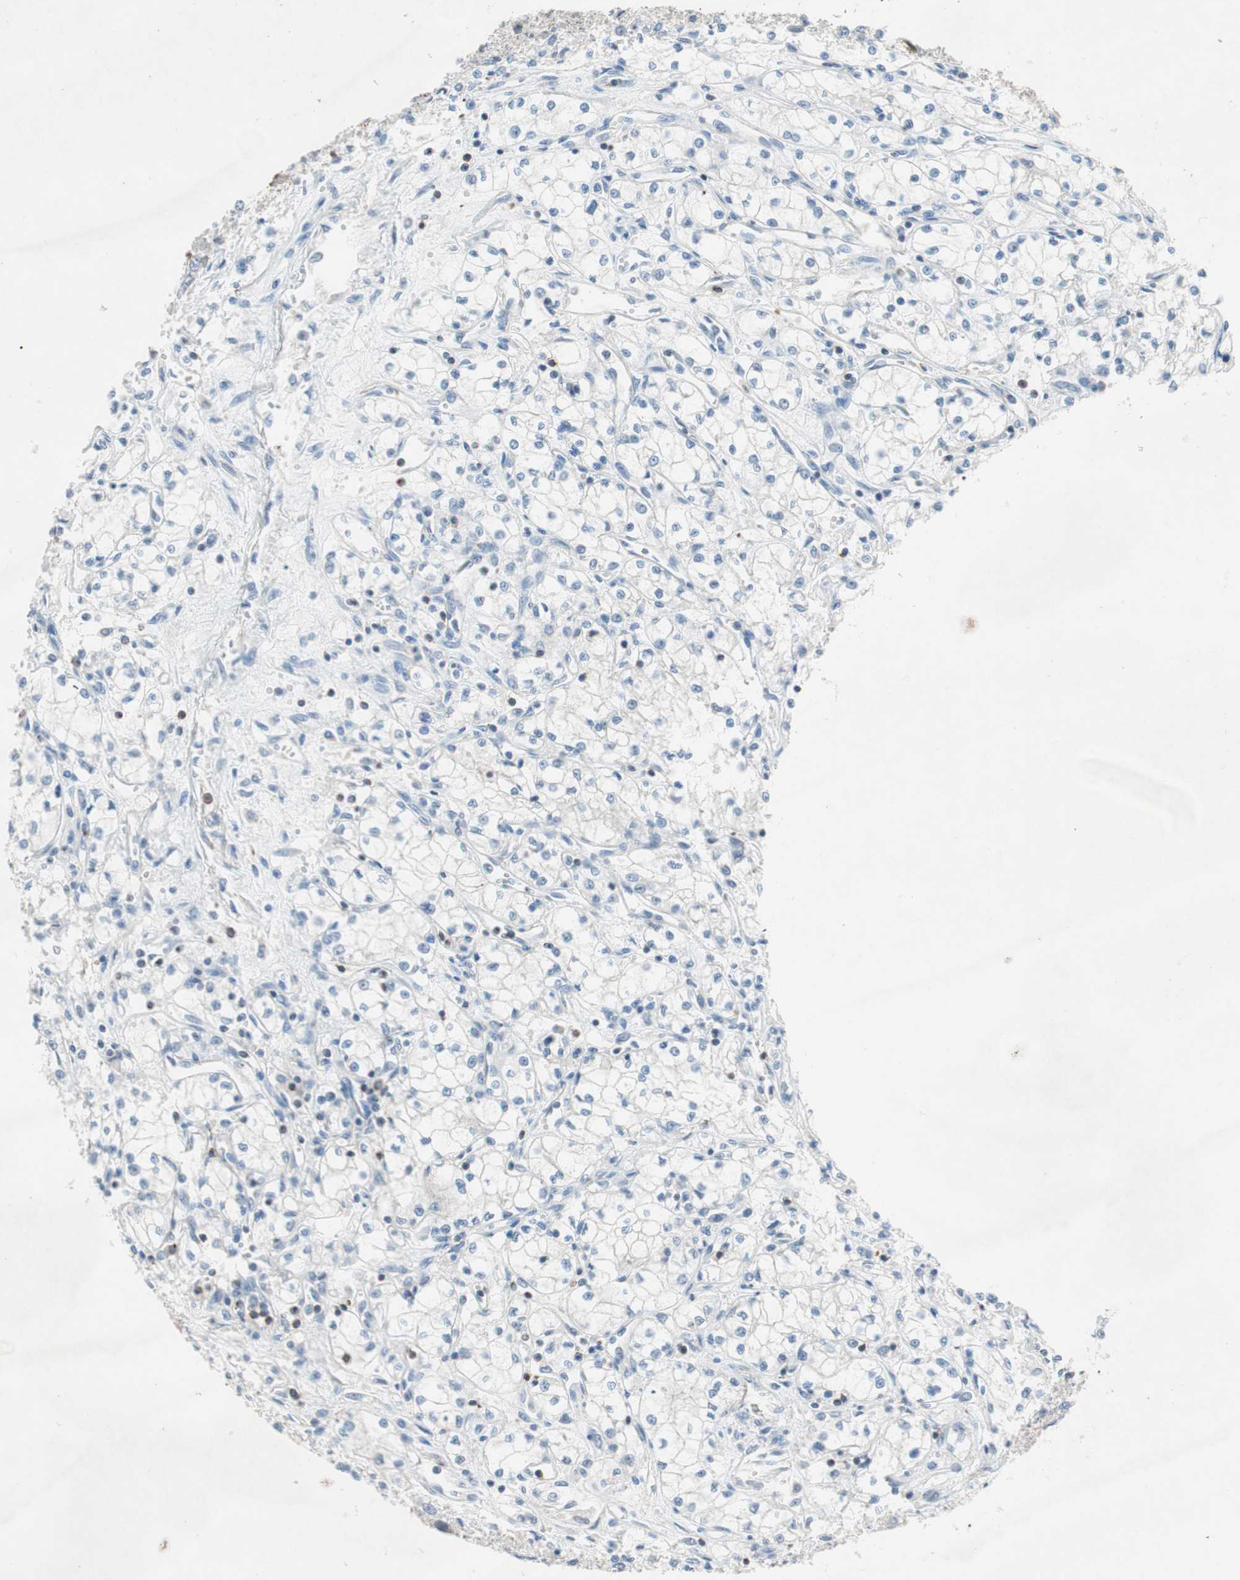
{"staining": {"intensity": "negative", "quantity": "none", "location": "none"}, "tissue": "renal cancer", "cell_type": "Tumor cells", "image_type": "cancer", "snomed": [{"axis": "morphology", "description": "Normal tissue, NOS"}, {"axis": "morphology", "description": "Adenocarcinoma, NOS"}, {"axis": "topography", "description": "Kidney"}], "caption": "This histopathology image is of adenocarcinoma (renal) stained with immunohistochemistry (IHC) to label a protein in brown with the nuclei are counter-stained blue. There is no positivity in tumor cells.", "gene": "GALT", "patient": {"sex": "male", "age": 59}}